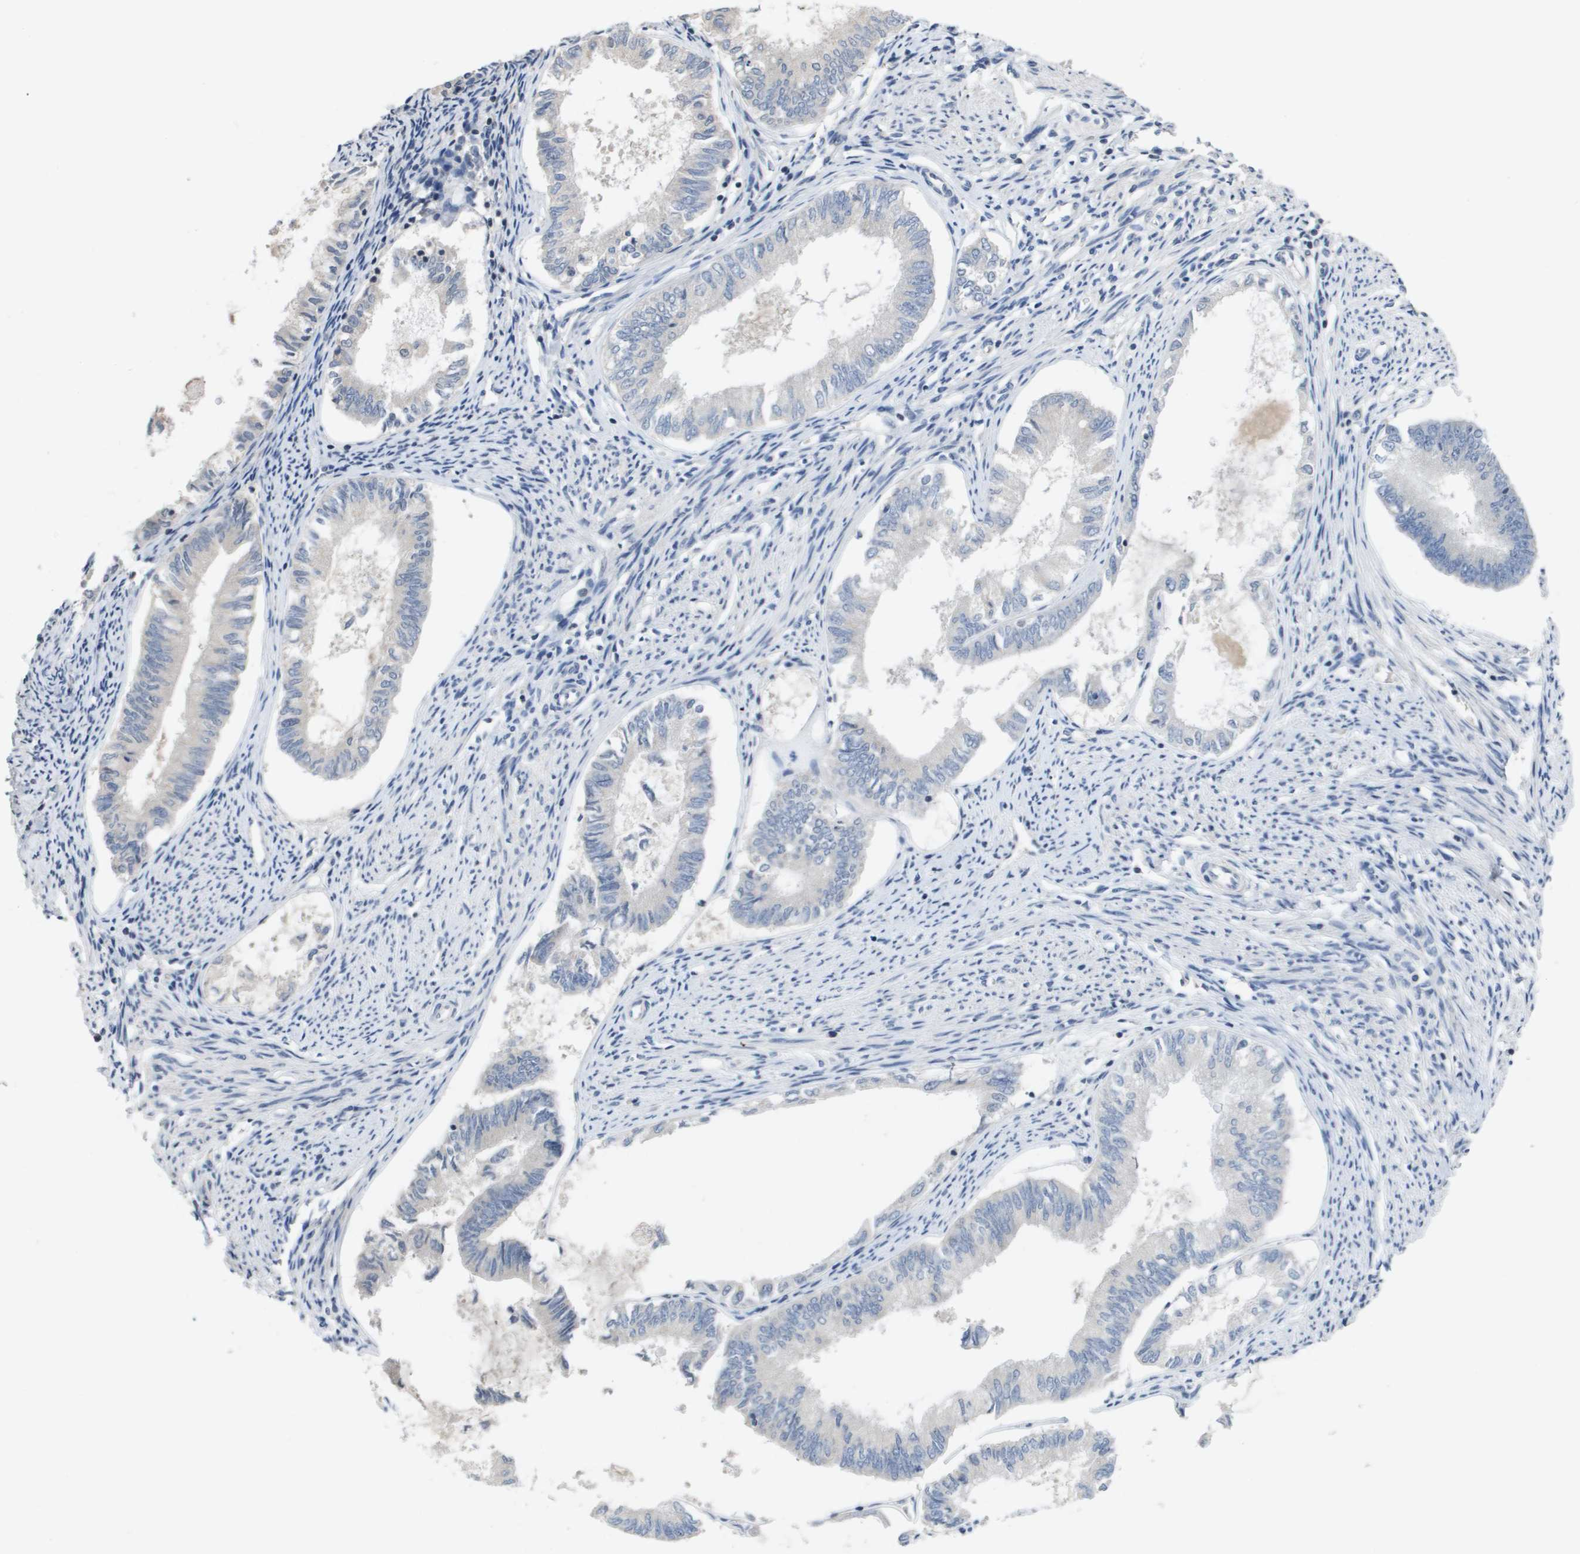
{"staining": {"intensity": "negative", "quantity": "none", "location": "none"}, "tissue": "endometrial cancer", "cell_type": "Tumor cells", "image_type": "cancer", "snomed": [{"axis": "morphology", "description": "Adenocarcinoma, NOS"}, {"axis": "topography", "description": "Endometrium"}], "caption": "Adenocarcinoma (endometrial) stained for a protein using IHC shows no positivity tumor cells.", "gene": "CAPN11", "patient": {"sex": "female", "age": 86}}